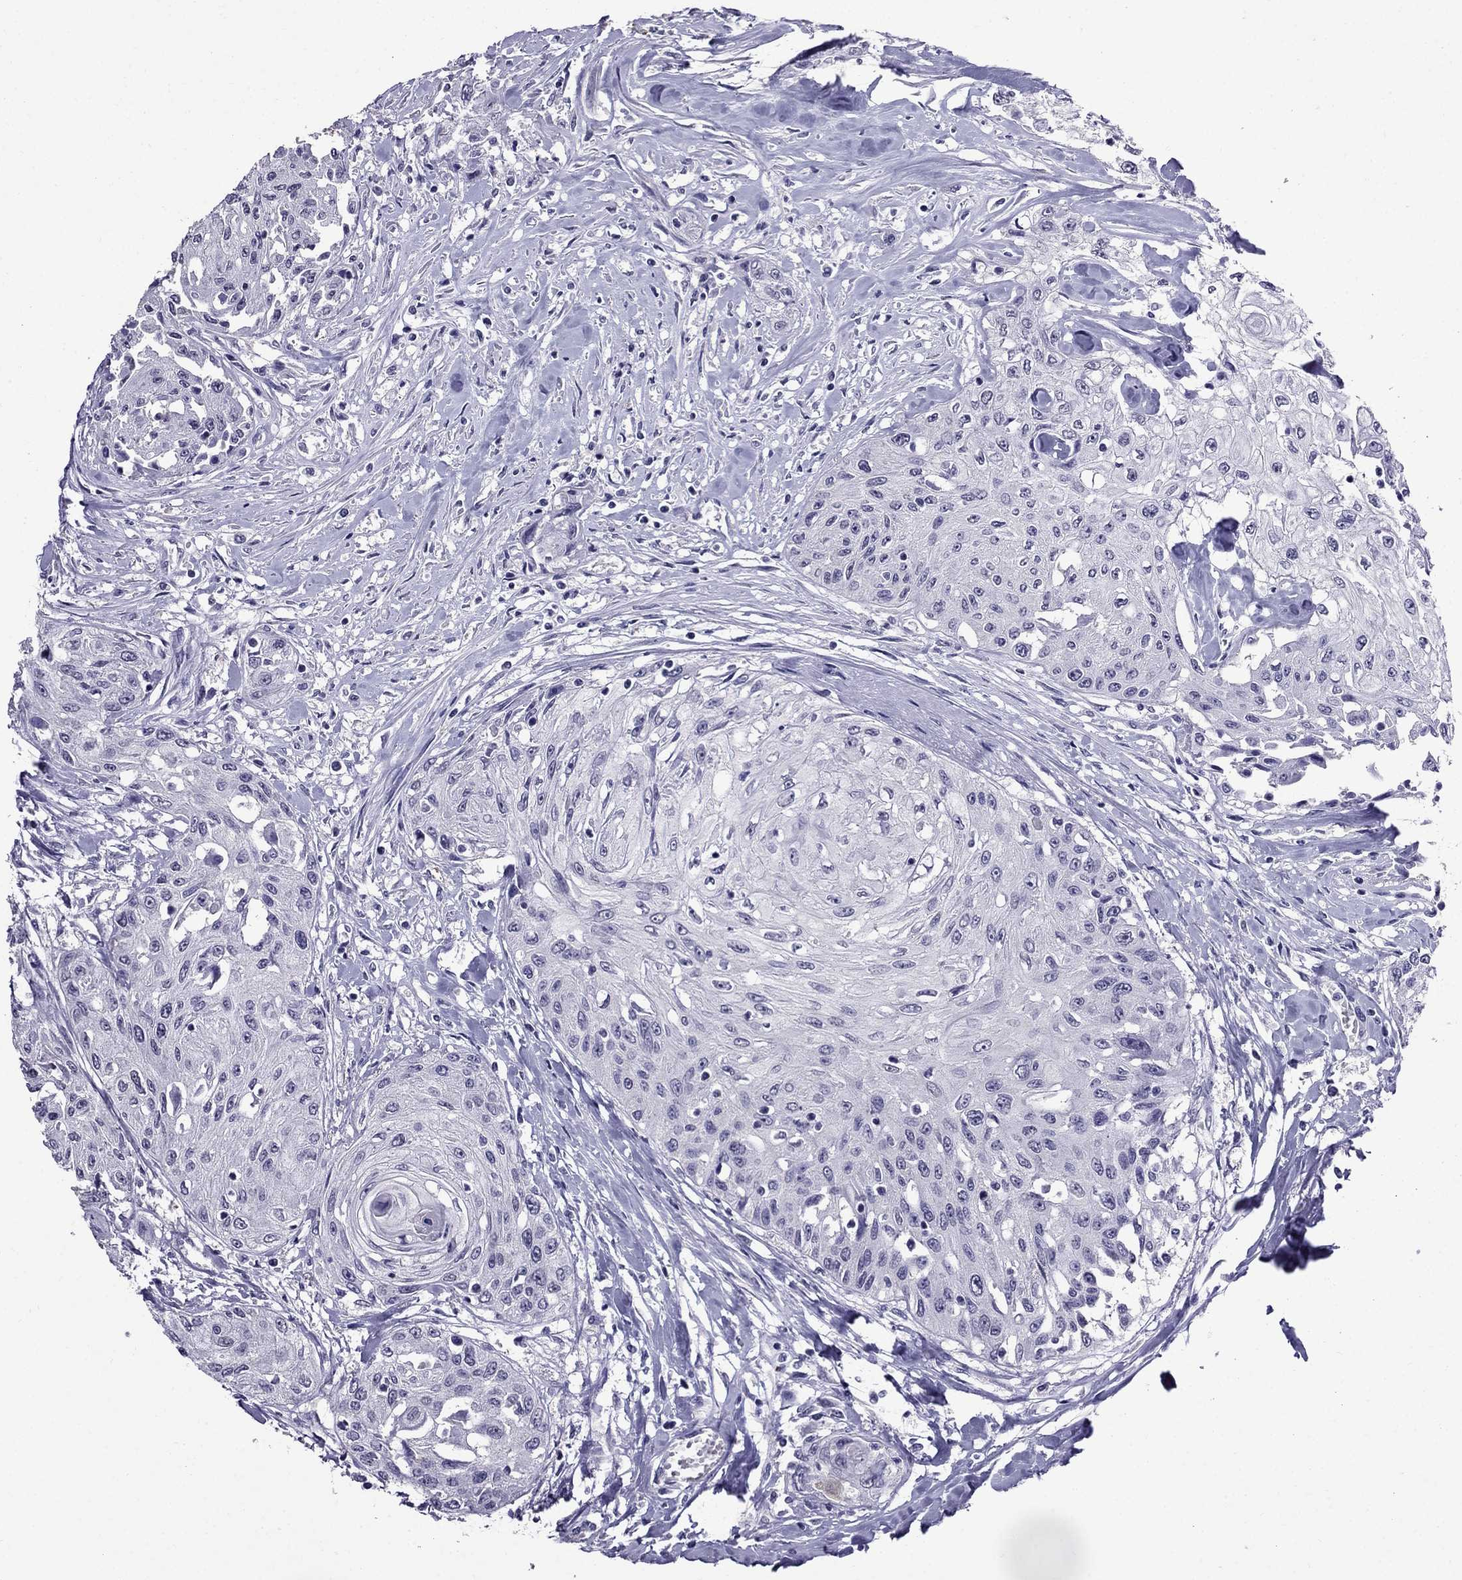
{"staining": {"intensity": "negative", "quantity": "none", "location": "none"}, "tissue": "head and neck cancer", "cell_type": "Tumor cells", "image_type": "cancer", "snomed": [{"axis": "morphology", "description": "Normal tissue, NOS"}, {"axis": "morphology", "description": "Squamous cell carcinoma, NOS"}, {"axis": "topography", "description": "Oral tissue"}, {"axis": "topography", "description": "Peripheral nerve tissue"}, {"axis": "topography", "description": "Head-Neck"}], "caption": "Human head and neck cancer stained for a protein using IHC displays no expression in tumor cells.", "gene": "OLFM4", "patient": {"sex": "female", "age": 59}}